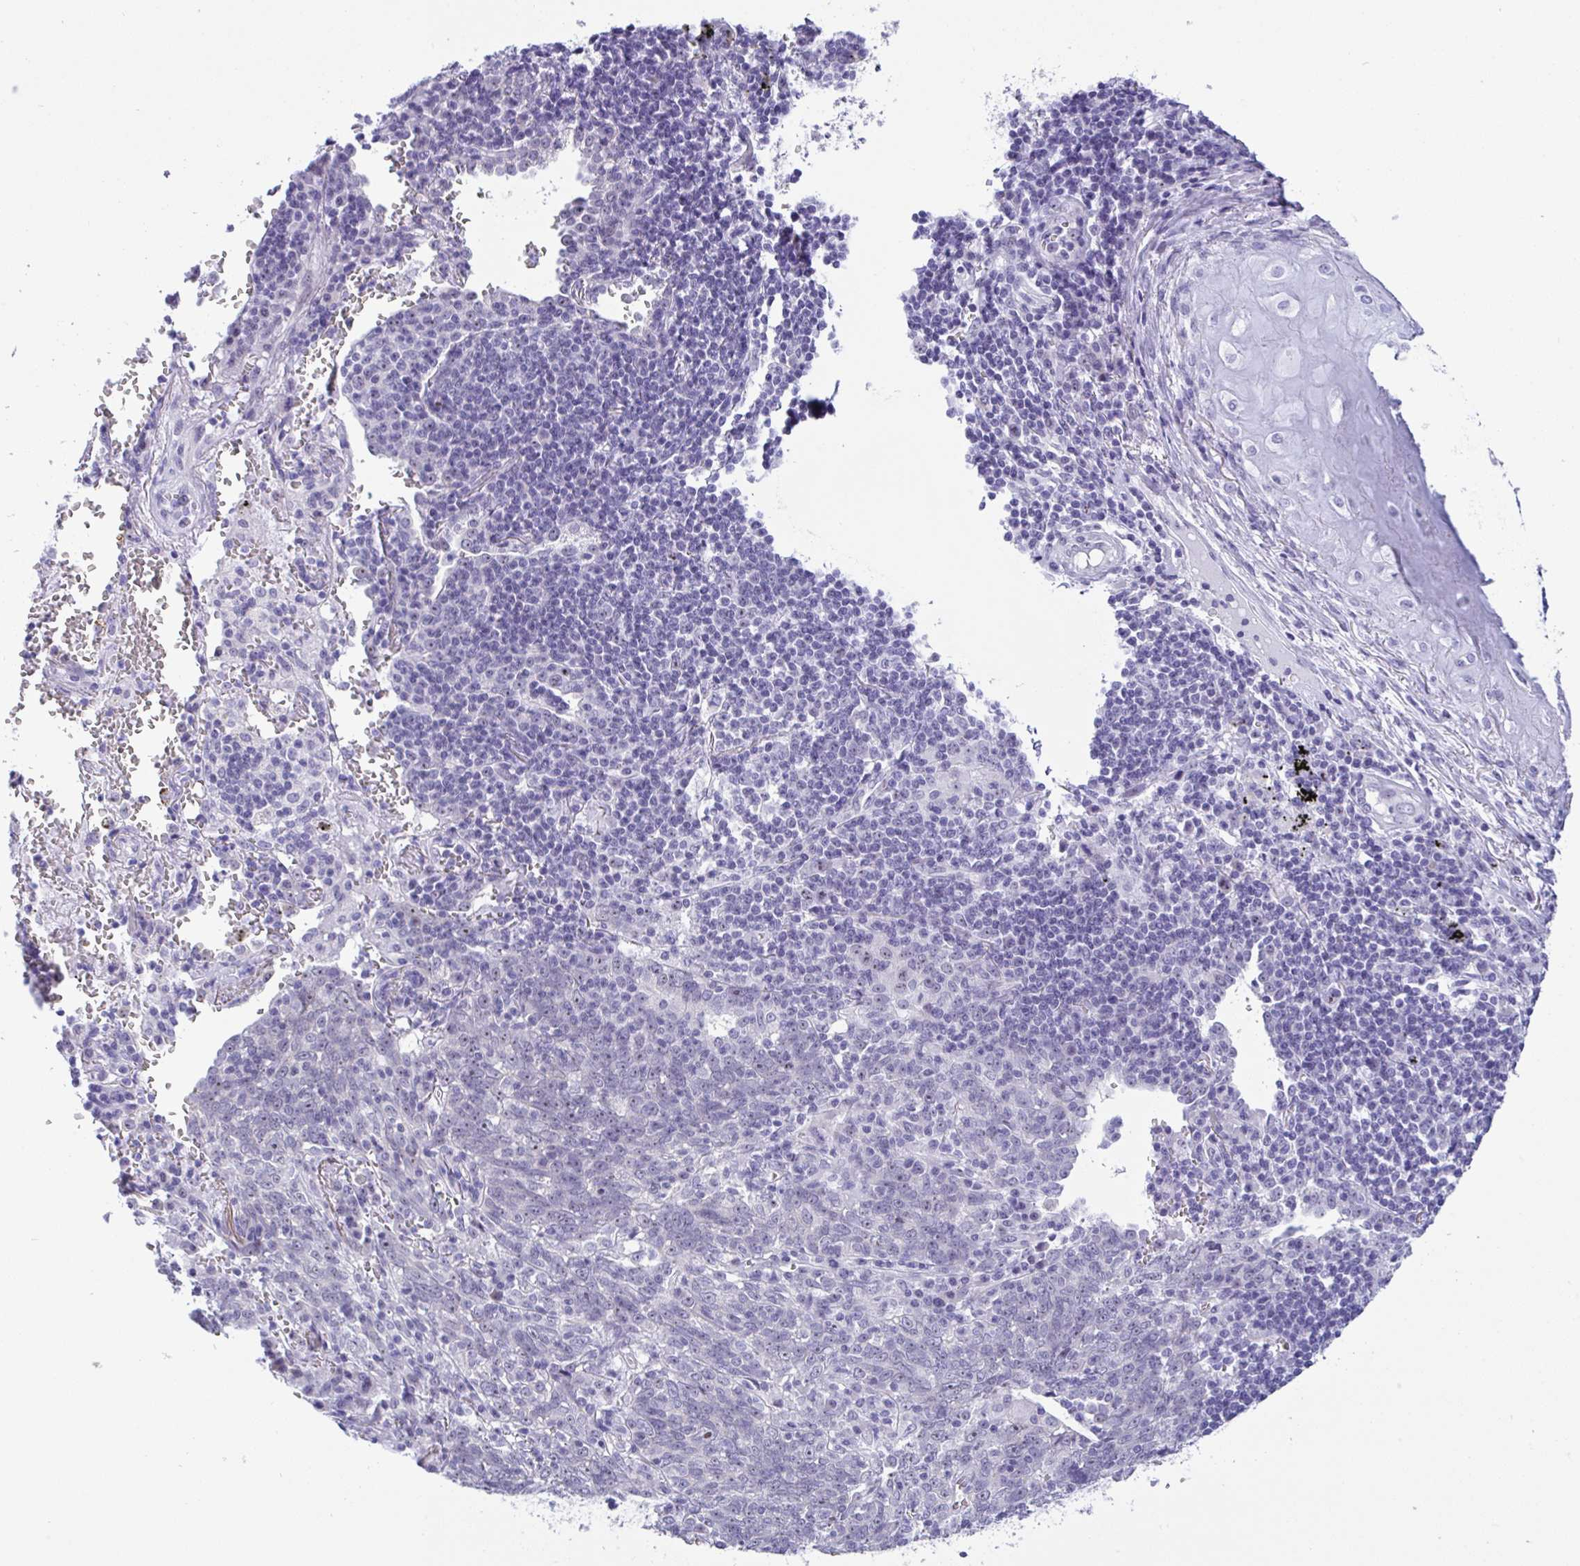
{"staining": {"intensity": "negative", "quantity": "none", "location": "none"}, "tissue": "lung cancer", "cell_type": "Tumor cells", "image_type": "cancer", "snomed": [{"axis": "morphology", "description": "Squamous cell carcinoma, NOS"}, {"axis": "topography", "description": "Lung"}], "caption": "Immunohistochemistry of human lung cancer (squamous cell carcinoma) displays no positivity in tumor cells.", "gene": "YBX2", "patient": {"sex": "female", "age": 72}}